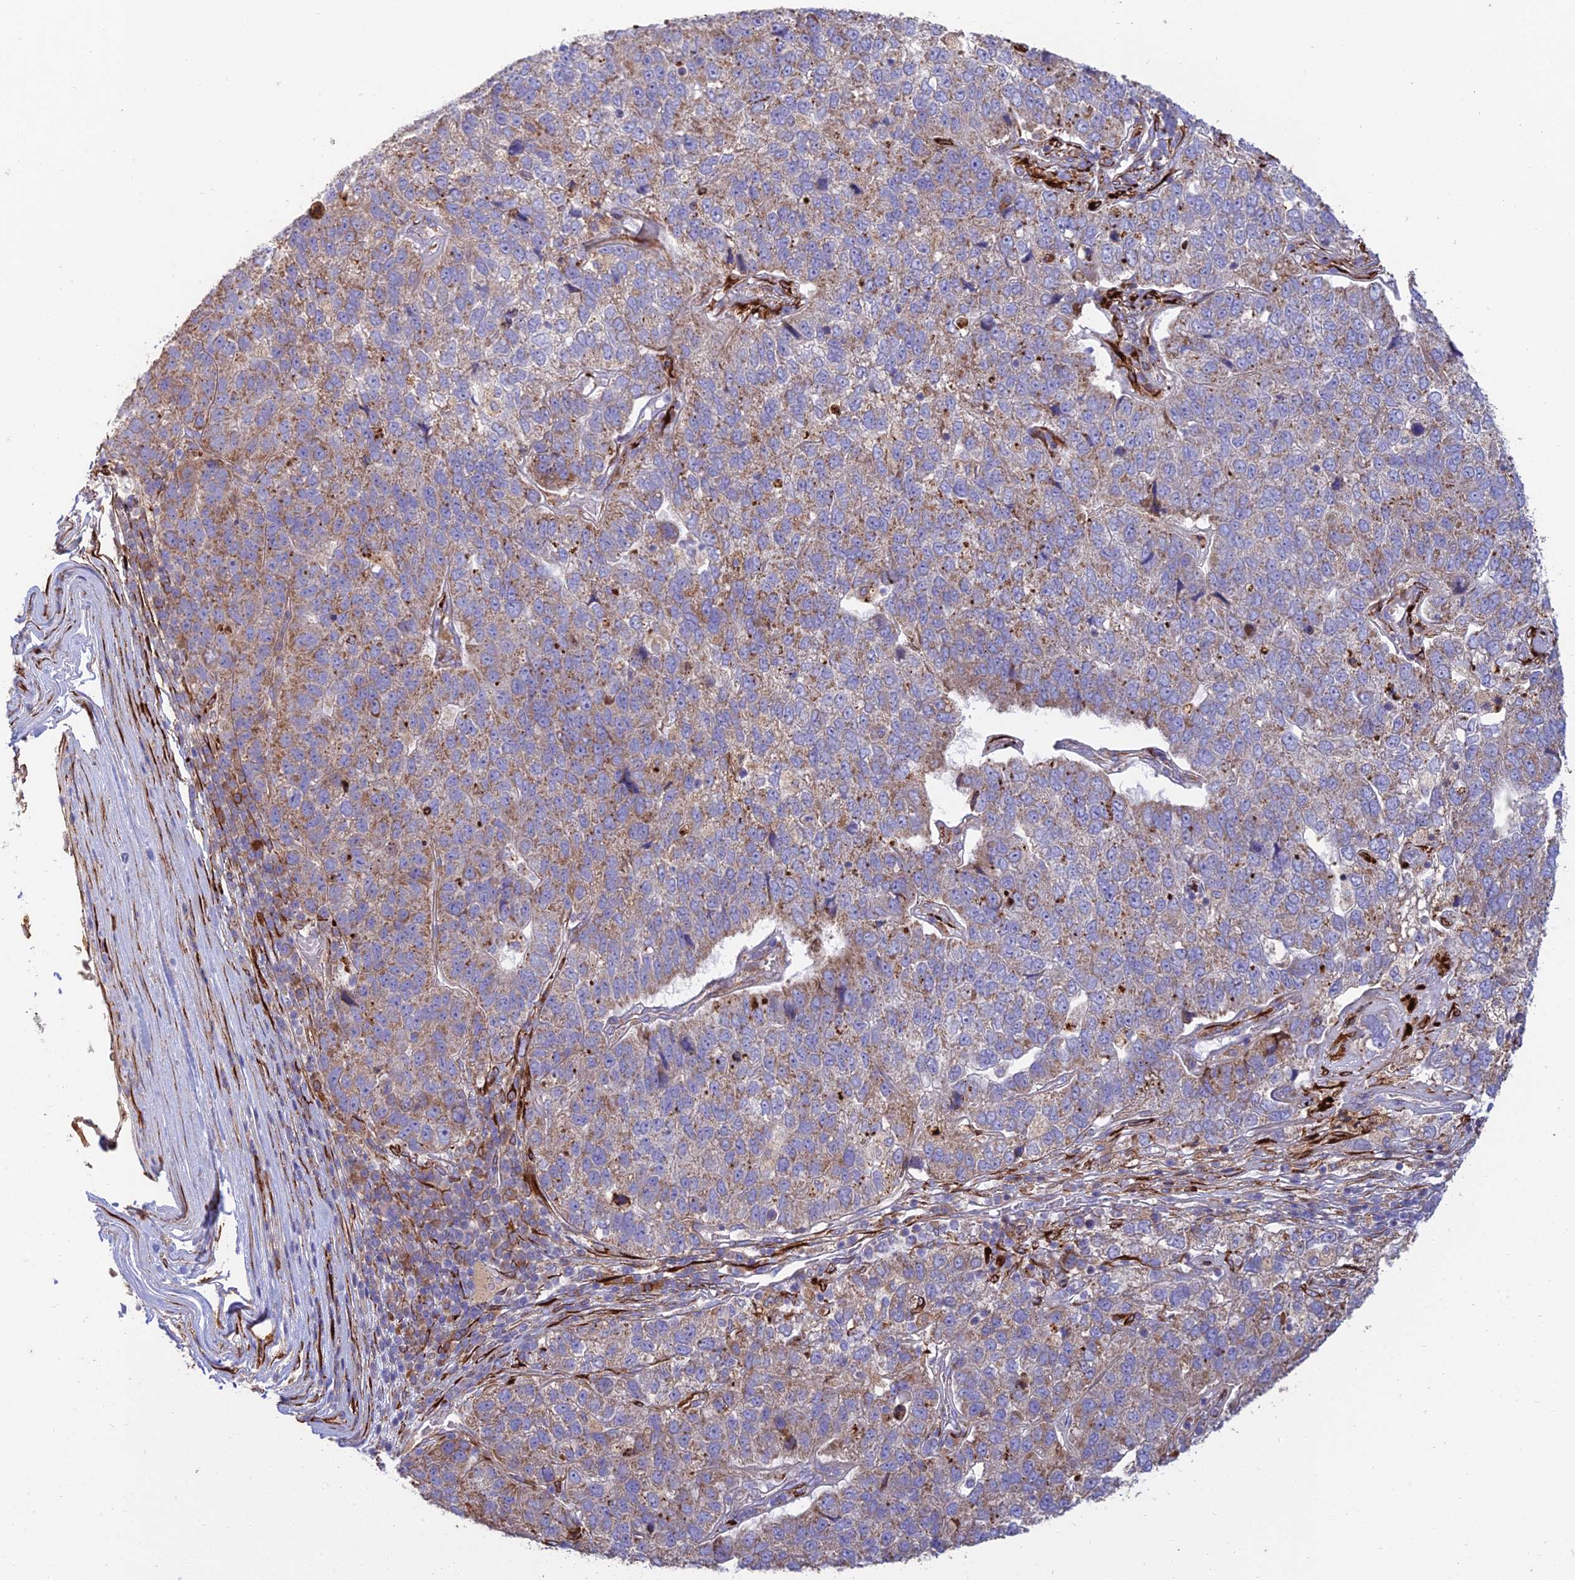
{"staining": {"intensity": "moderate", "quantity": "25%-75%", "location": "cytoplasmic/membranous"}, "tissue": "pancreatic cancer", "cell_type": "Tumor cells", "image_type": "cancer", "snomed": [{"axis": "morphology", "description": "Adenocarcinoma, NOS"}, {"axis": "topography", "description": "Pancreas"}], "caption": "The image reveals immunohistochemical staining of pancreatic adenocarcinoma. There is moderate cytoplasmic/membranous expression is seen in about 25%-75% of tumor cells. Nuclei are stained in blue.", "gene": "RCN3", "patient": {"sex": "female", "age": 61}}